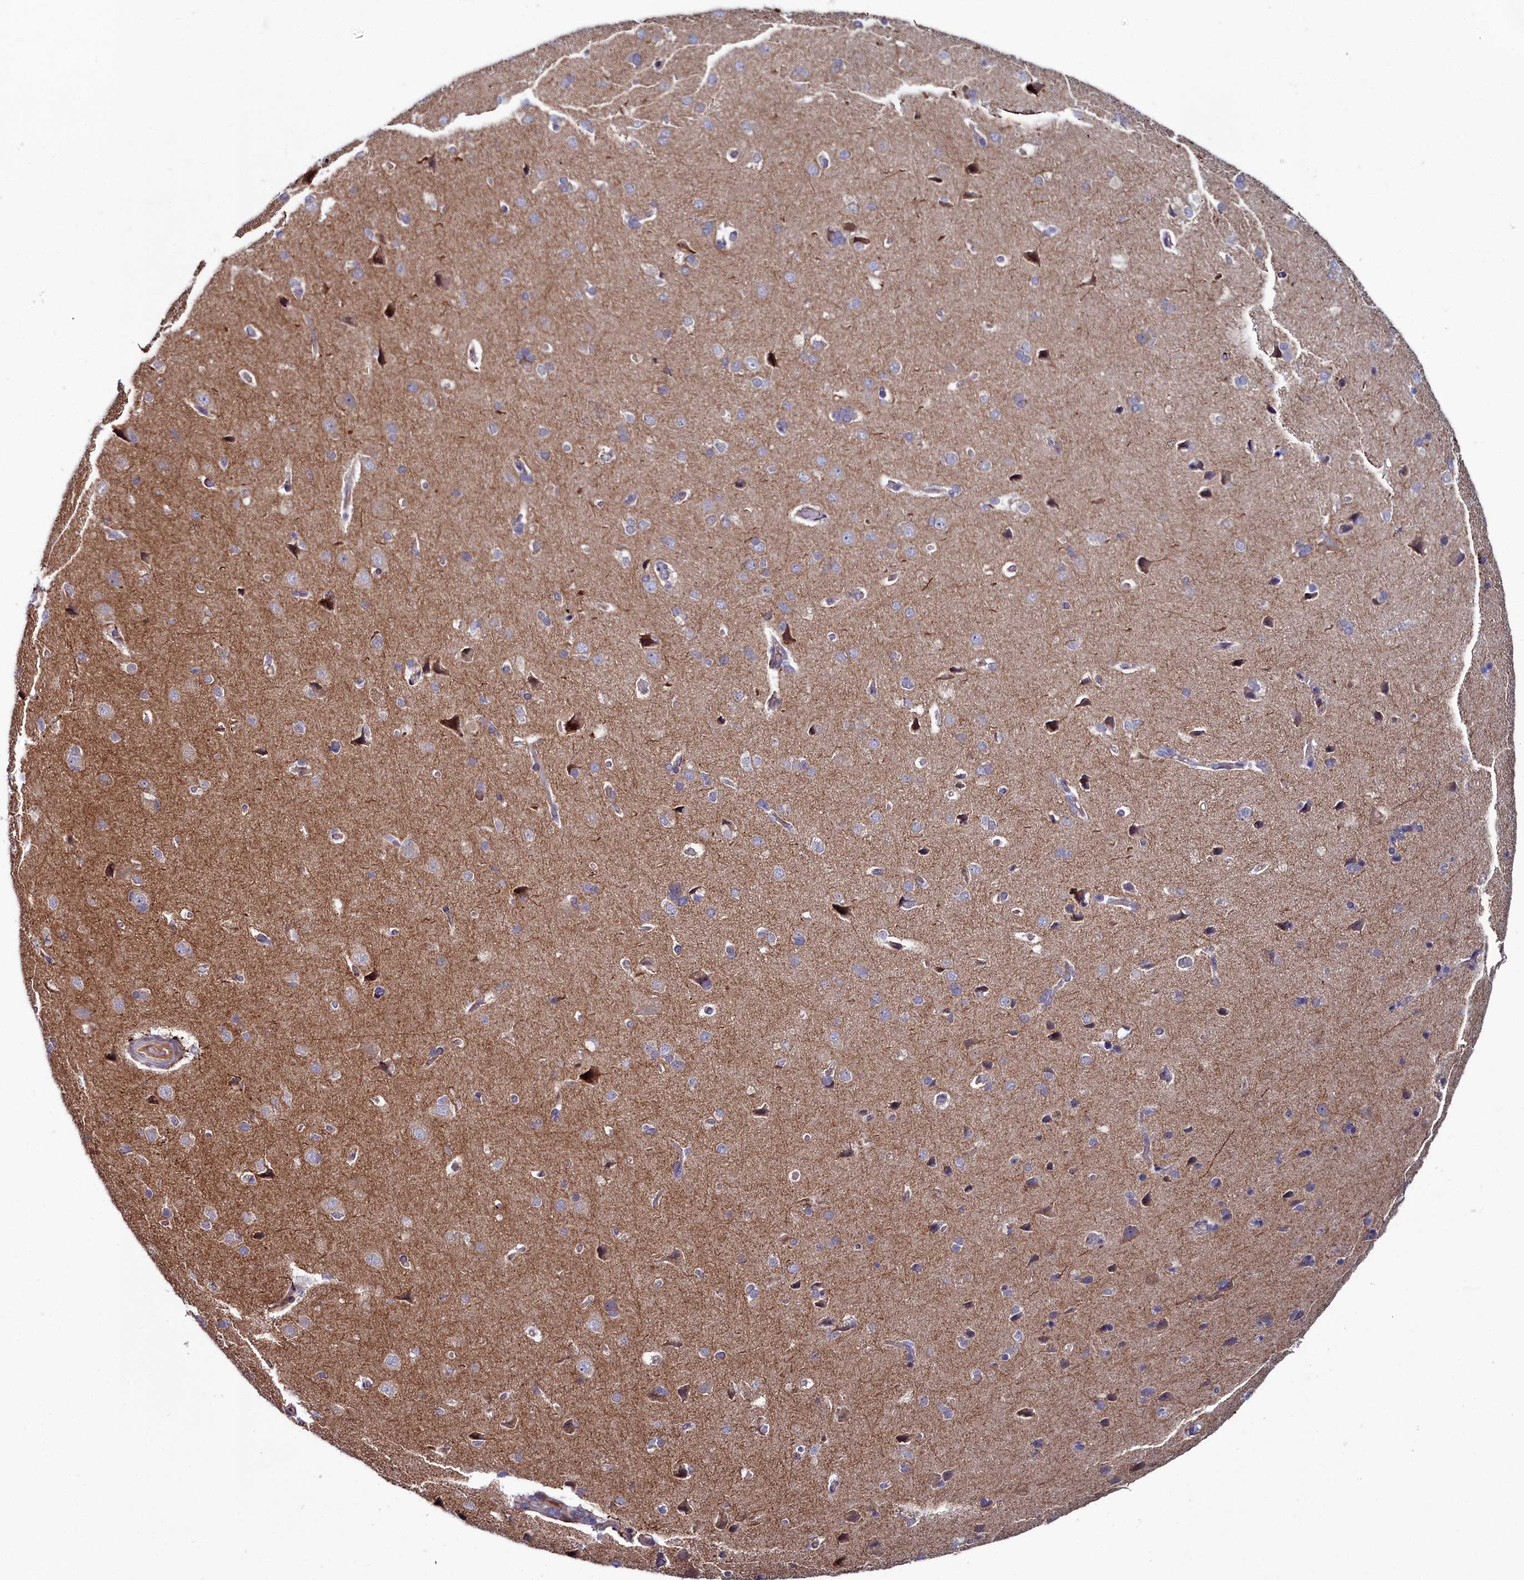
{"staining": {"intensity": "negative", "quantity": "none", "location": "none"}, "tissue": "cerebral cortex", "cell_type": "Endothelial cells", "image_type": "normal", "snomed": [{"axis": "morphology", "description": "Normal tissue, NOS"}, {"axis": "topography", "description": "Cerebral cortex"}], "caption": "A histopathology image of human cerebral cortex is negative for staining in endothelial cells.", "gene": "KCTD18", "patient": {"sex": "male", "age": 62}}